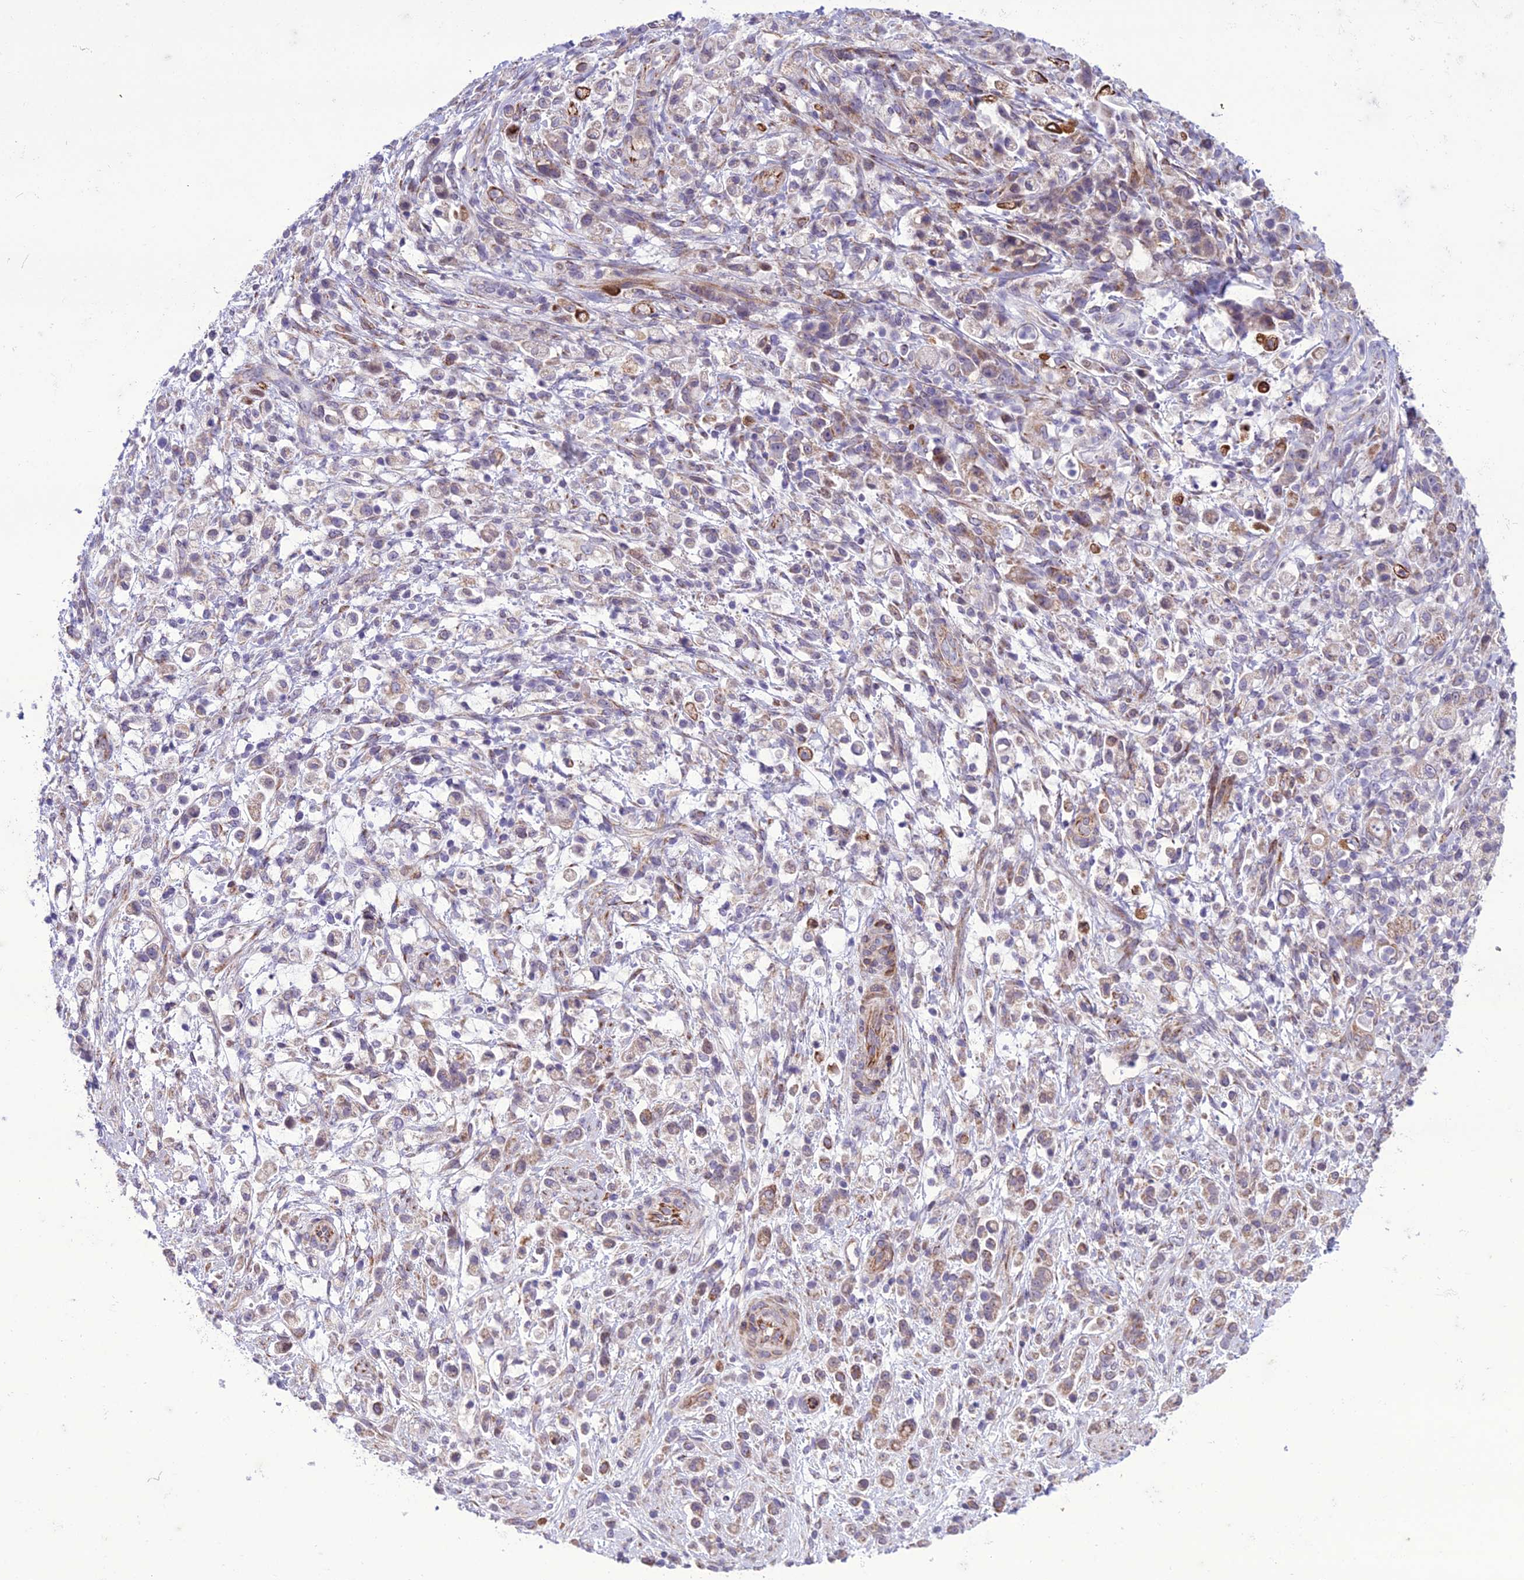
{"staining": {"intensity": "weak", "quantity": "25%-75%", "location": "cytoplasmic/membranous"}, "tissue": "stomach cancer", "cell_type": "Tumor cells", "image_type": "cancer", "snomed": [{"axis": "morphology", "description": "Adenocarcinoma, NOS"}, {"axis": "topography", "description": "Stomach"}], "caption": "Protein expression analysis of stomach adenocarcinoma shows weak cytoplasmic/membranous positivity in approximately 25%-75% of tumor cells.", "gene": "NODAL", "patient": {"sex": "female", "age": 60}}